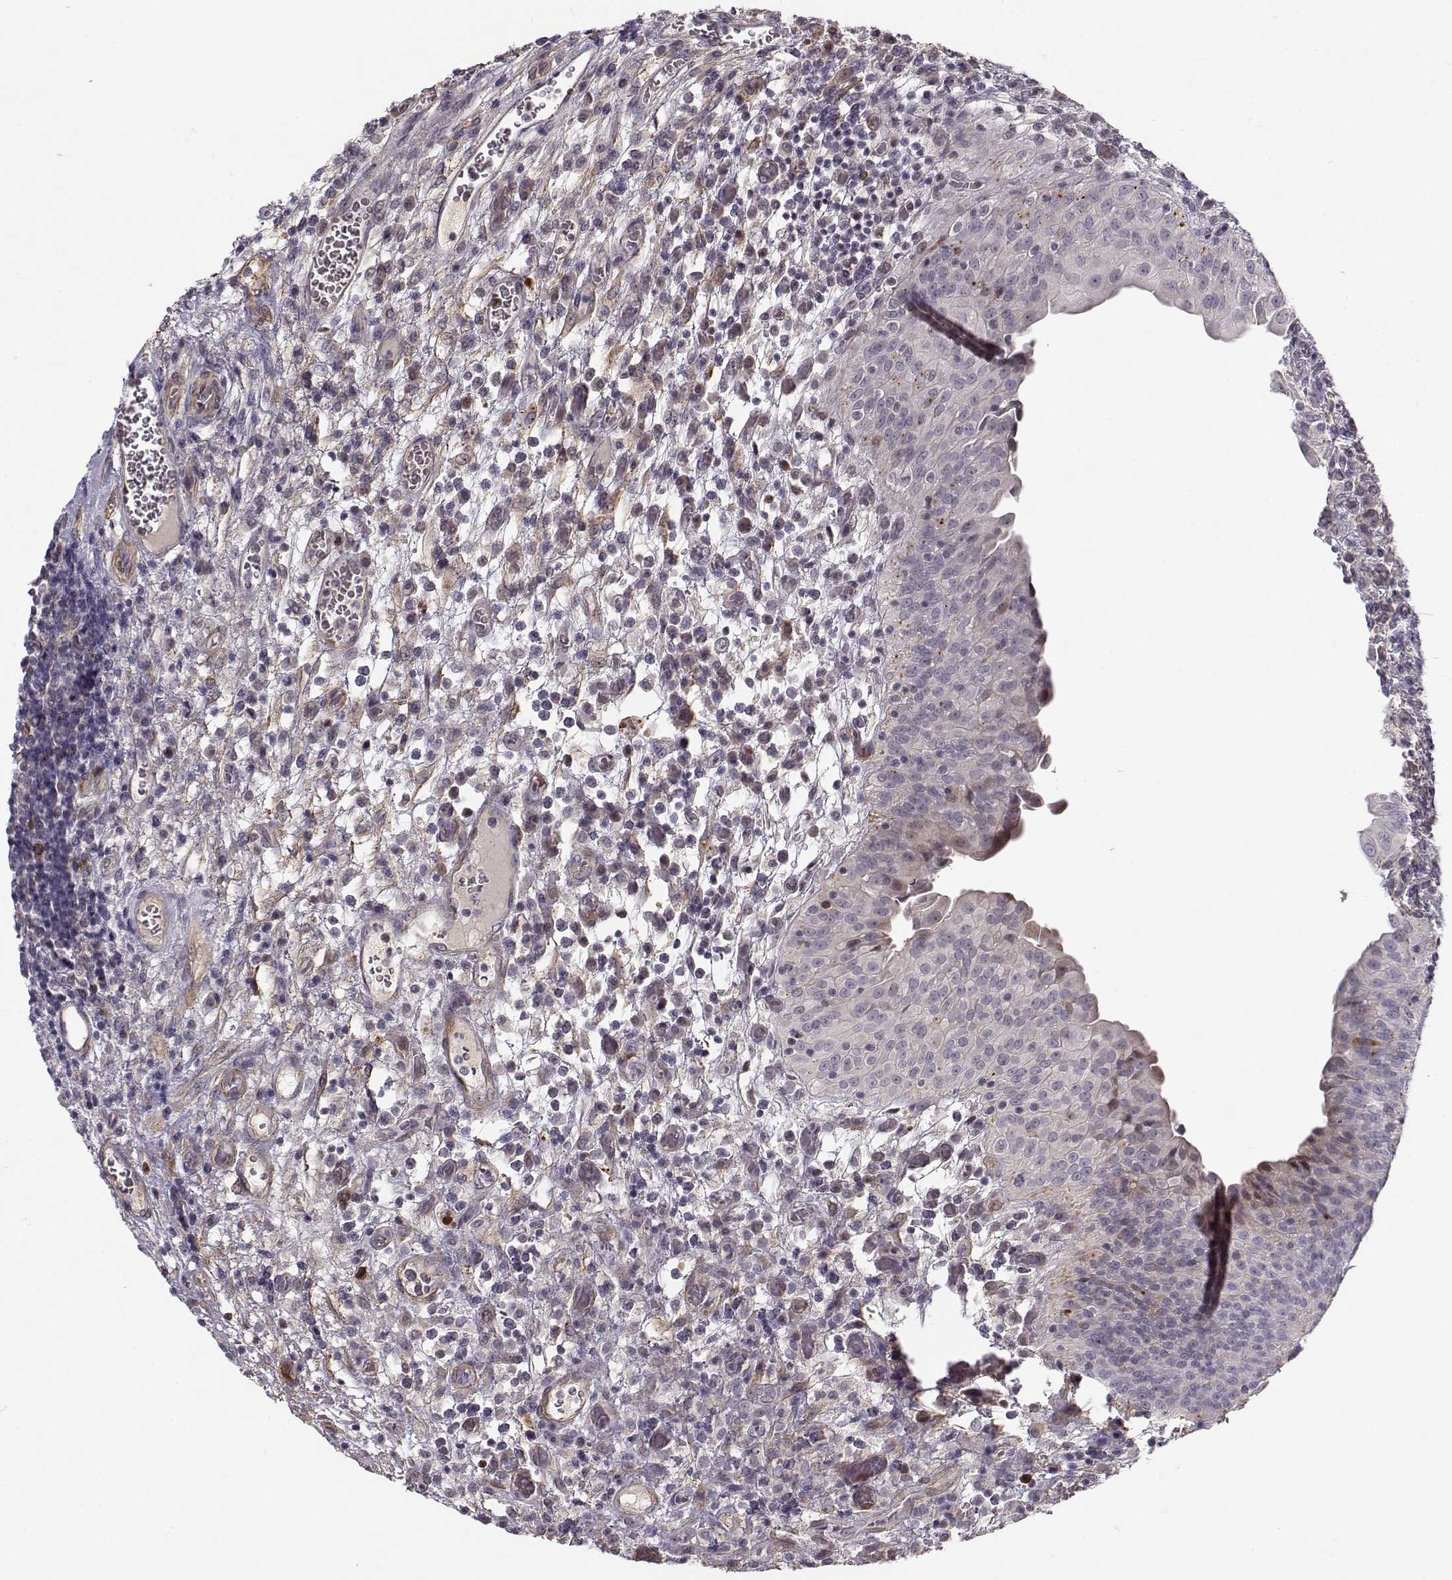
{"staining": {"intensity": "negative", "quantity": "none", "location": "none"}, "tissue": "urothelial cancer", "cell_type": "Tumor cells", "image_type": "cancer", "snomed": [{"axis": "morphology", "description": "Urothelial carcinoma, High grade"}, {"axis": "topography", "description": "Urinary bladder"}], "caption": "Protein analysis of urothelial carcinoma (high-grade) exhibits no significant positivity in tumor cells. (Stains: DAB (3,3'-diaminobenzidine) immunohistochemistry (IHC) with hematoxylin counter stain, Microscopy: brightfield microscopy at high magnification).", "gene": "RGS9BP", "patient": {"sex": "male", "age": 60}}